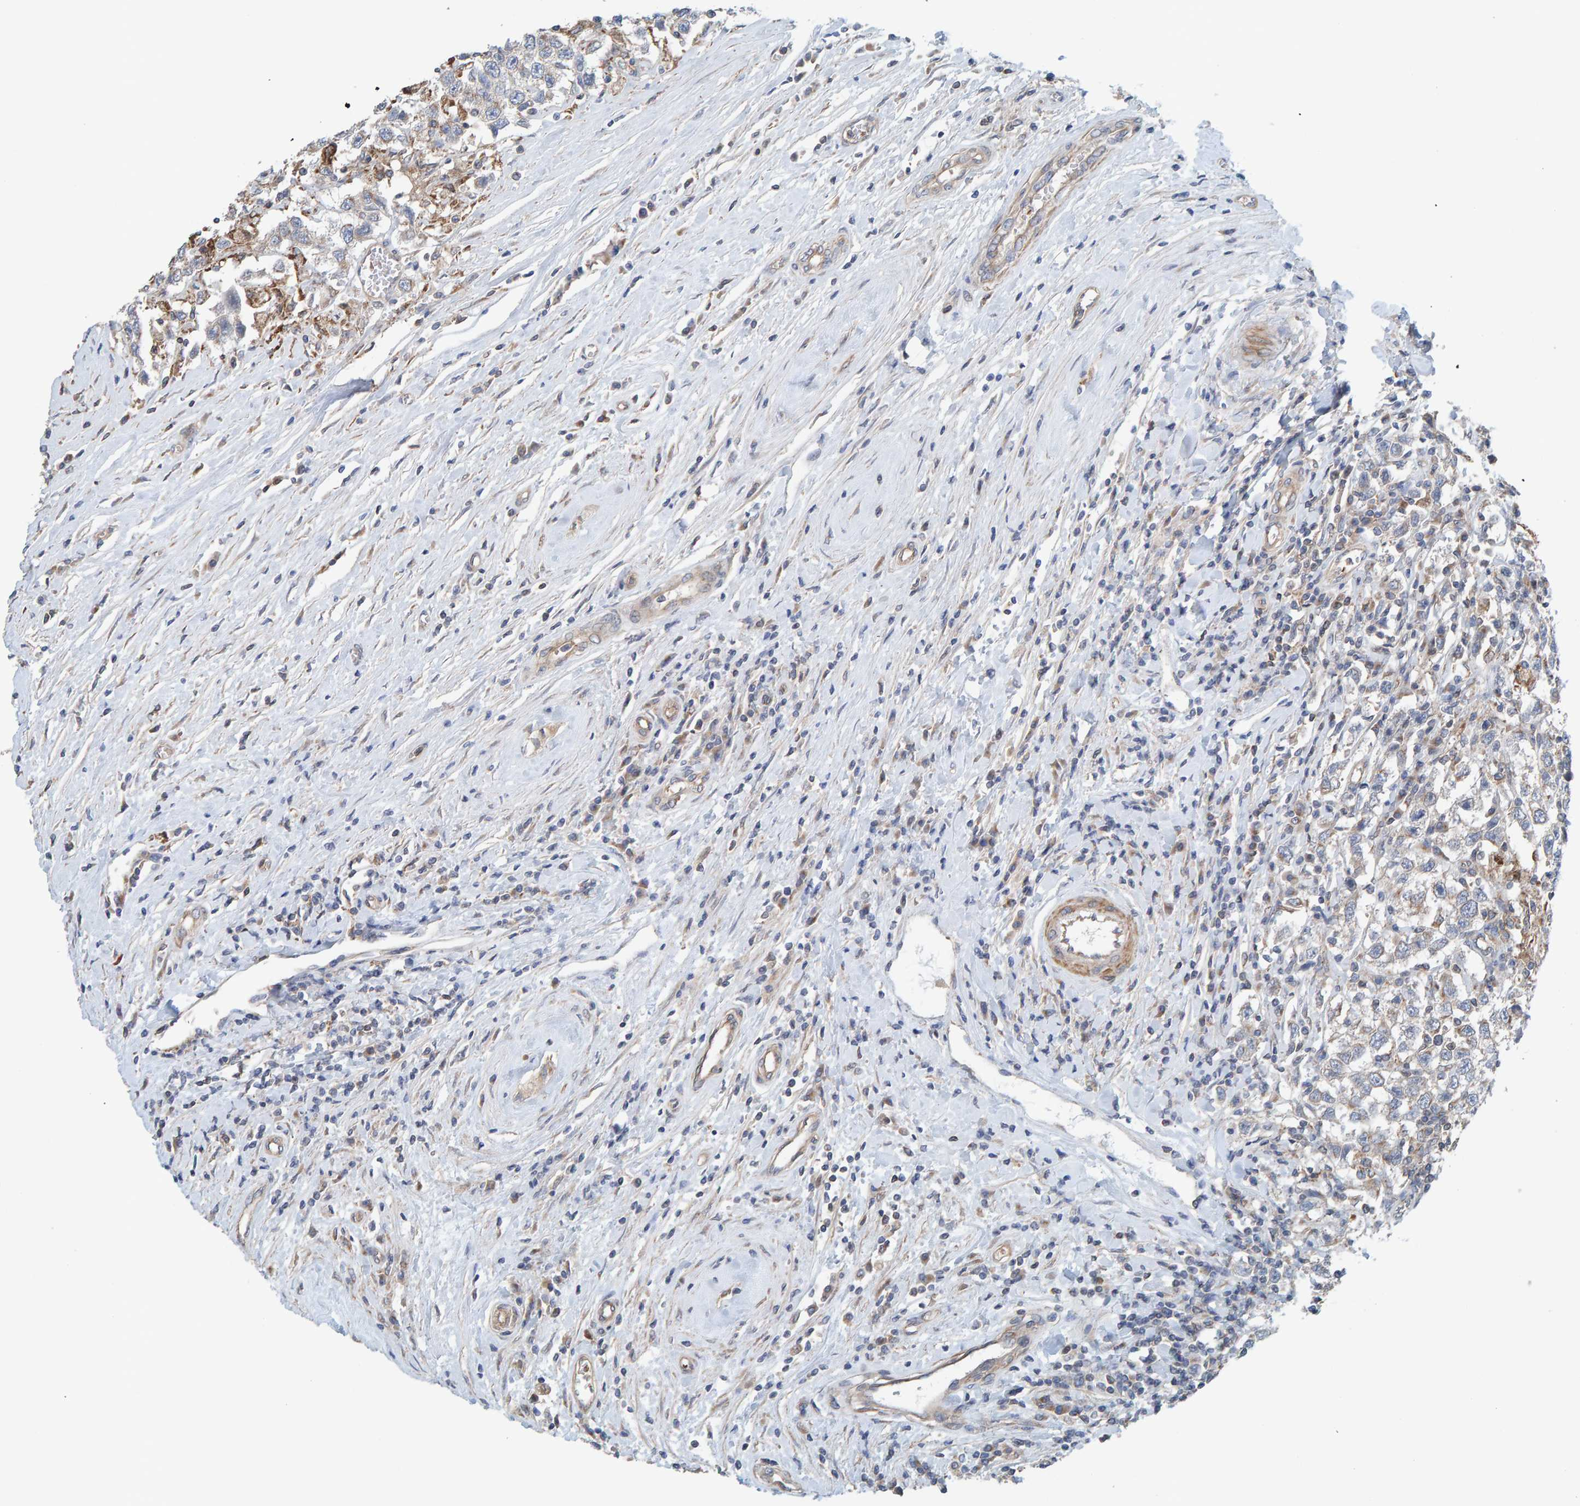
{"staining": {"intensity": "weak", "quantity": "<25%", "location": "cytoplasmic/membranous"}, "tissue": "testis cancer", "cell_type": "Tumor cells", "image_type": "cancer", "snomed": [{"axis": "morphology", "description": "Seminoma, NOS"}, {"axis": "topography", "description": "Testis"}], "caption": "High power microscopy micrograph of an immunohistochemistry photomicrograph of testis cancer, revealing no significant expression in tumor cells.", "gene": "UBAP1", "patient": {"sex": "male", "age": 41}}